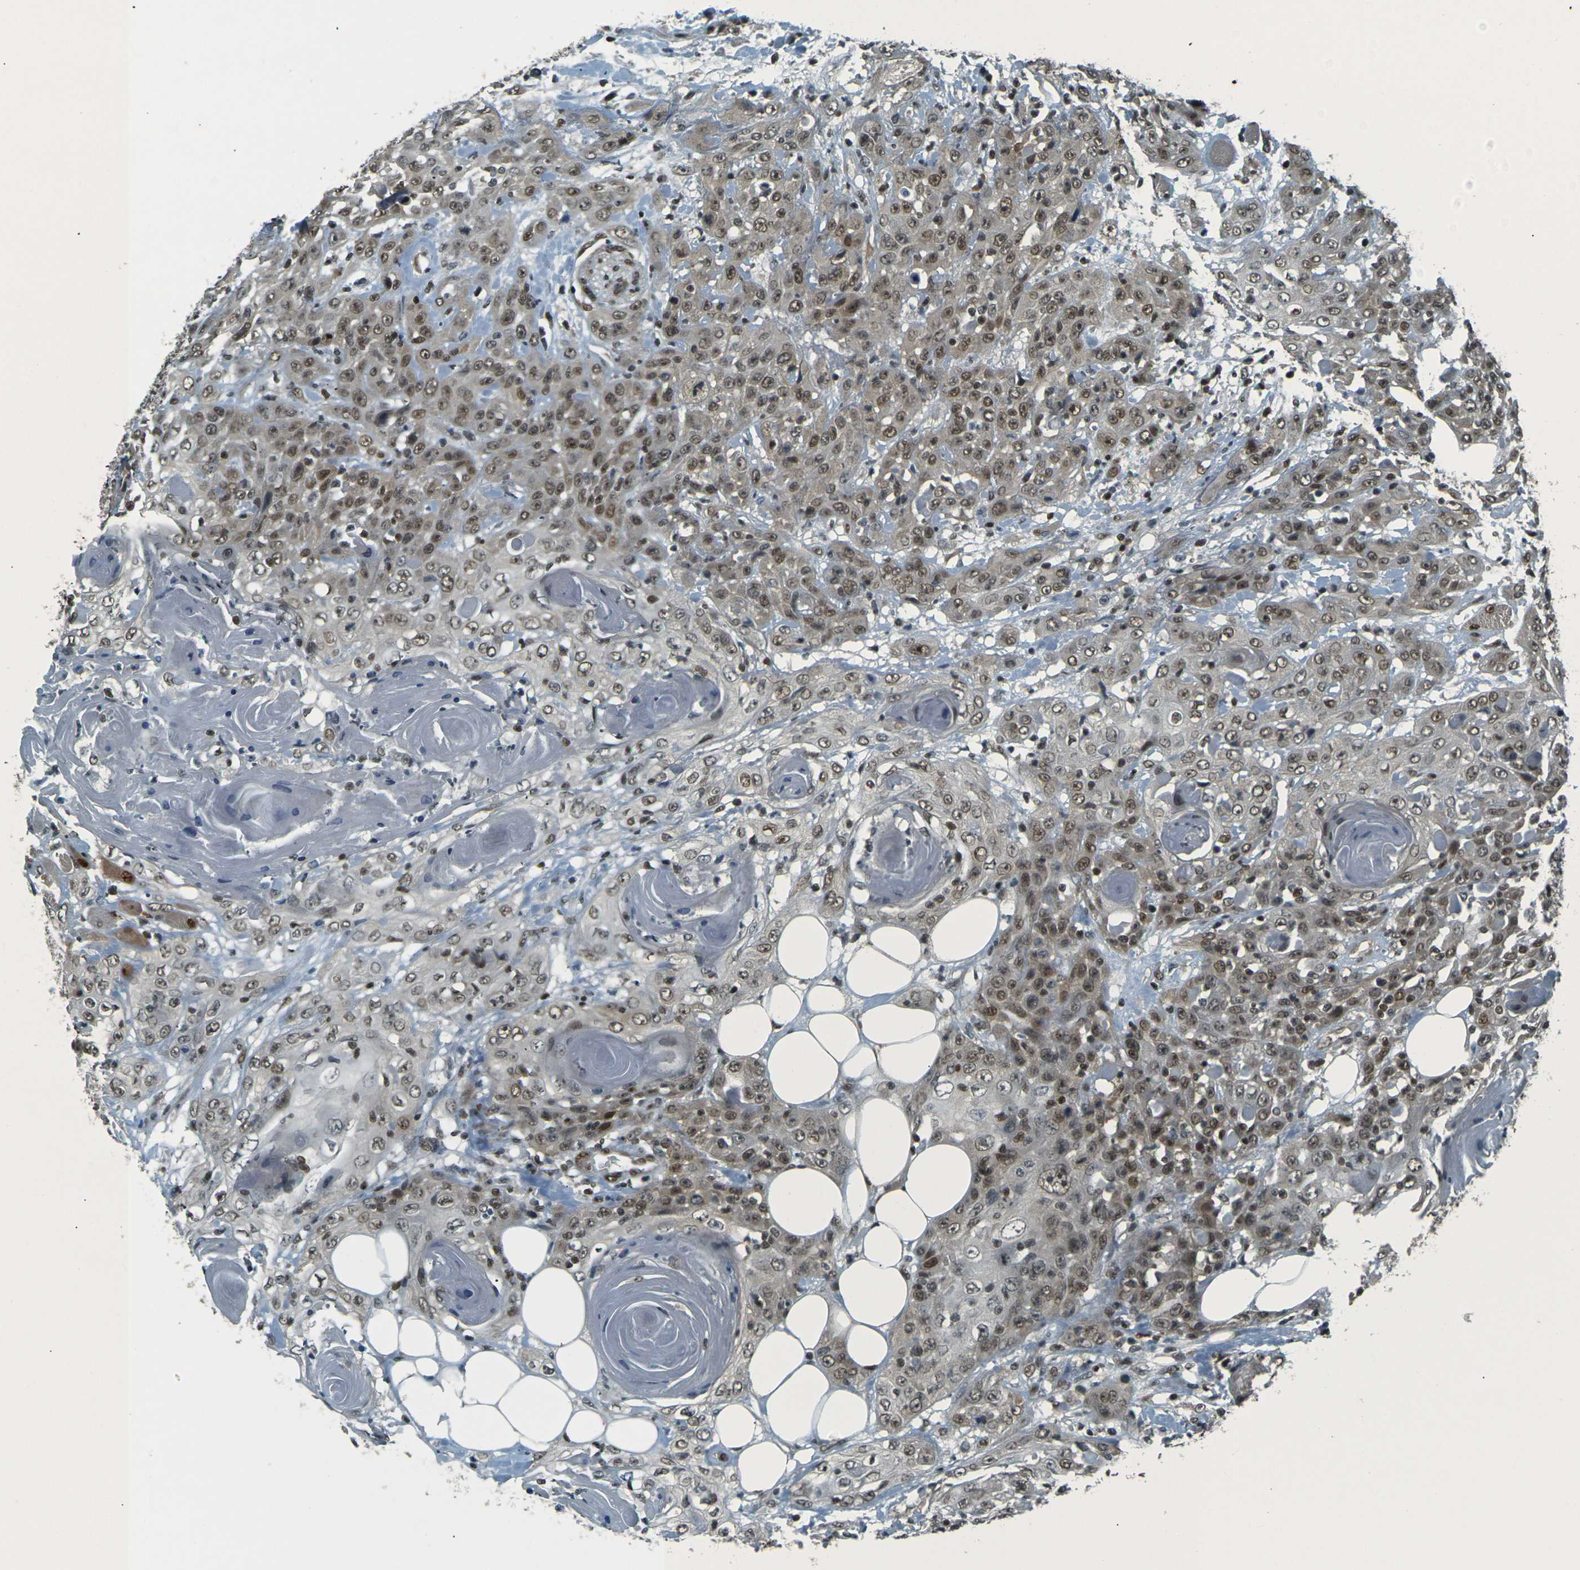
{"staining": {"intensity": "moderate", "quantity": ">75%", "location": "cytoplasmic/membranous,nuclear"}, "tissue": "head and neck cancer", "cell_type": "Tumor cells", "image_type": "cancer", "snomed": [{"axis": "morphology", "description": "Squamous cell carcinoma, NOS"}, {"axis": "topography", "description": "Head-Neck"}], "caption": "The micrograph shows immunohistochemical staining of head and neck squamous cell carcinoma. There is moderate cytoplasmic/membranous and nuclear staining is seen in approximately >75% of tumor cells. (Stains: DAB in brown, nuclei in blue, Microscopy: brightfield microscopy at high magnification).", "gene": "NHEJ1", "patient": {"sex": "female", "age": 84}}